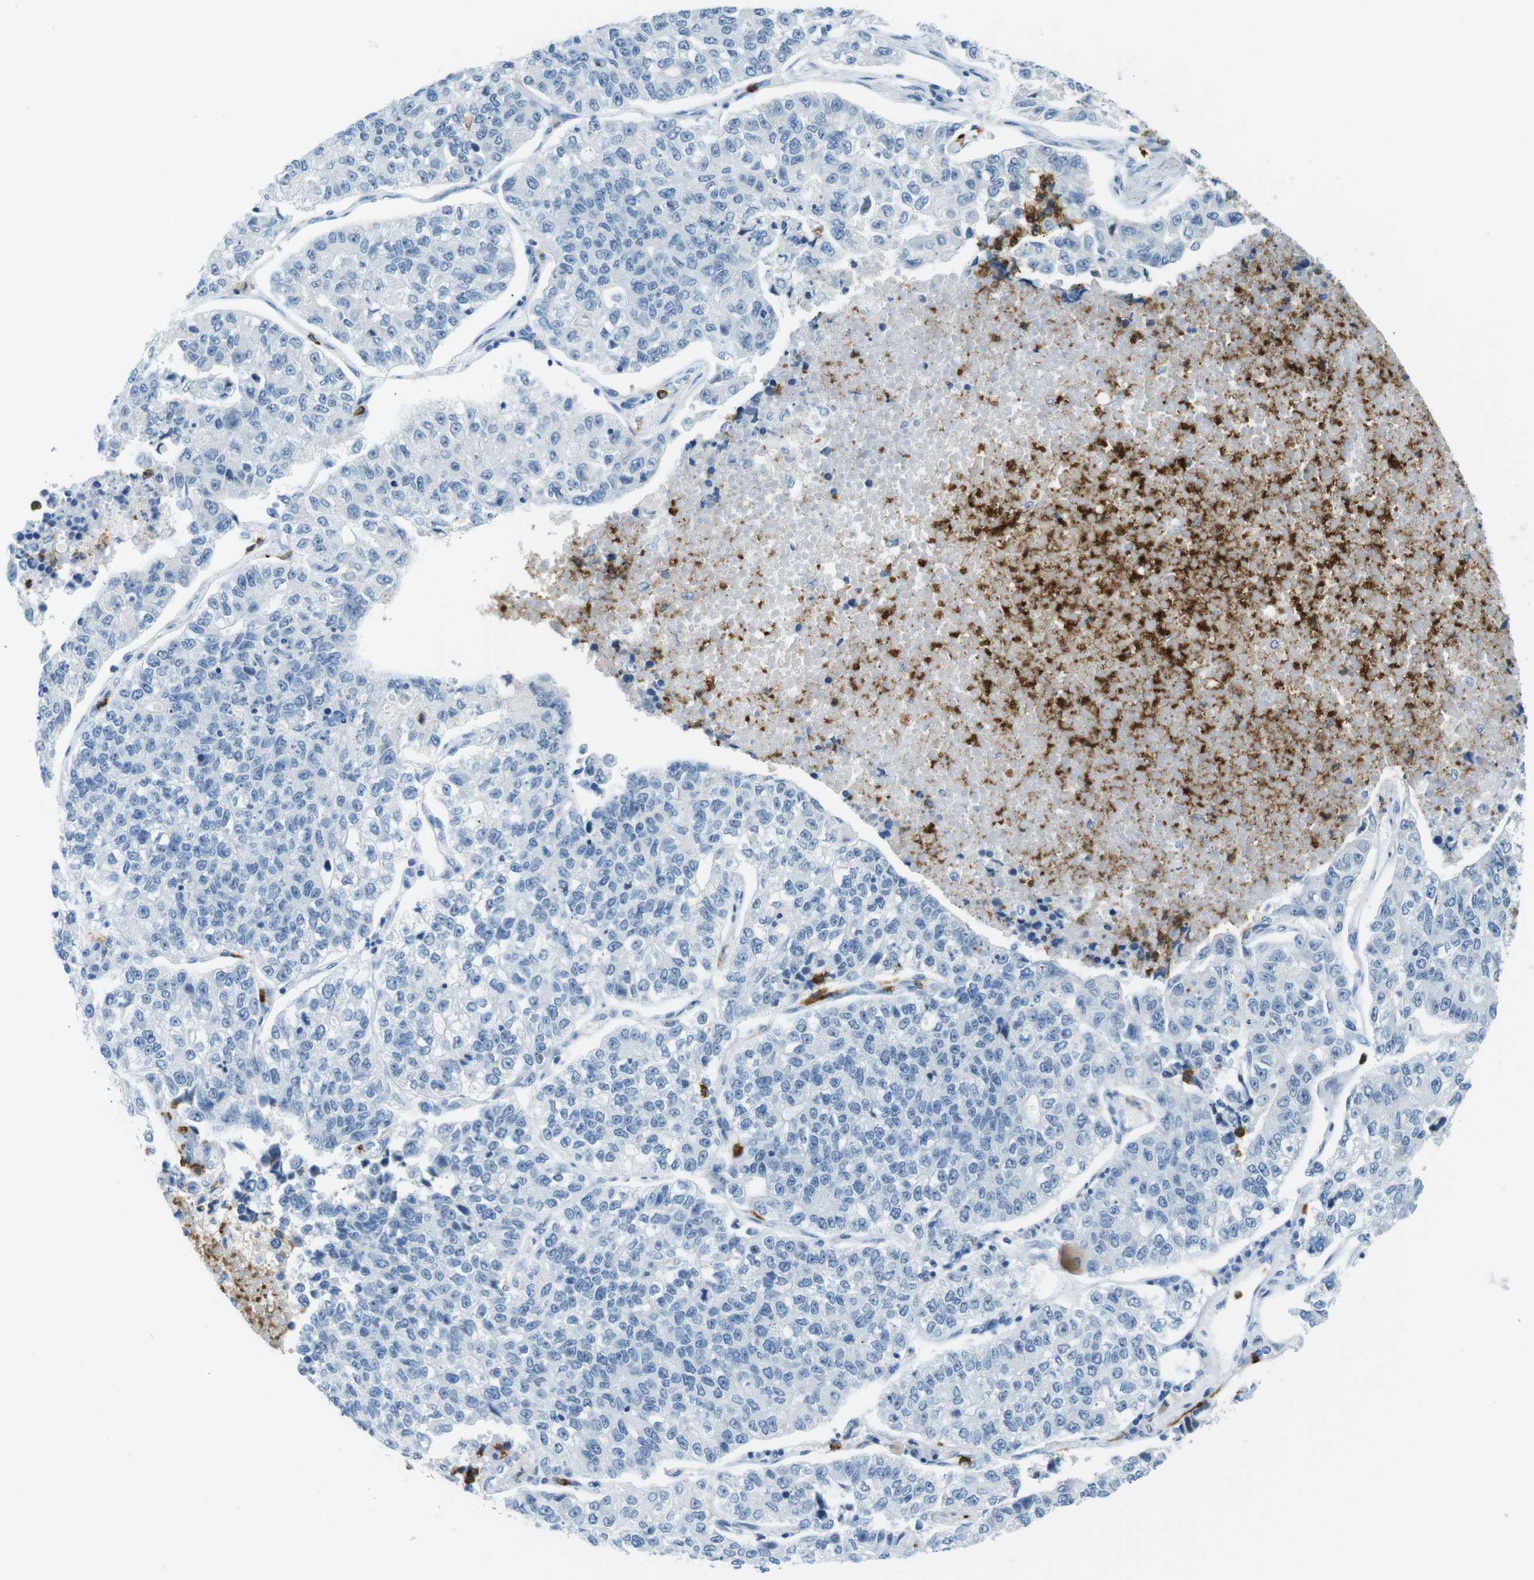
{"staining": {"intensity": "negative", "quantity": "none", "location": "none"}, "tissue": "lung cancer", "cell_type": "Tumor cells", "image_type": "cancer", "snomed": [{"axis": "morphology", "description": "Adenocarcinoma, NOS"}, {"axis": "topography", "description": "Lung"}], "caption": "Tumor cells show no significant protein positivity in lung cancer.", "gene": "MCEMP1", "patient": {"sex": "male", "age": 49}}